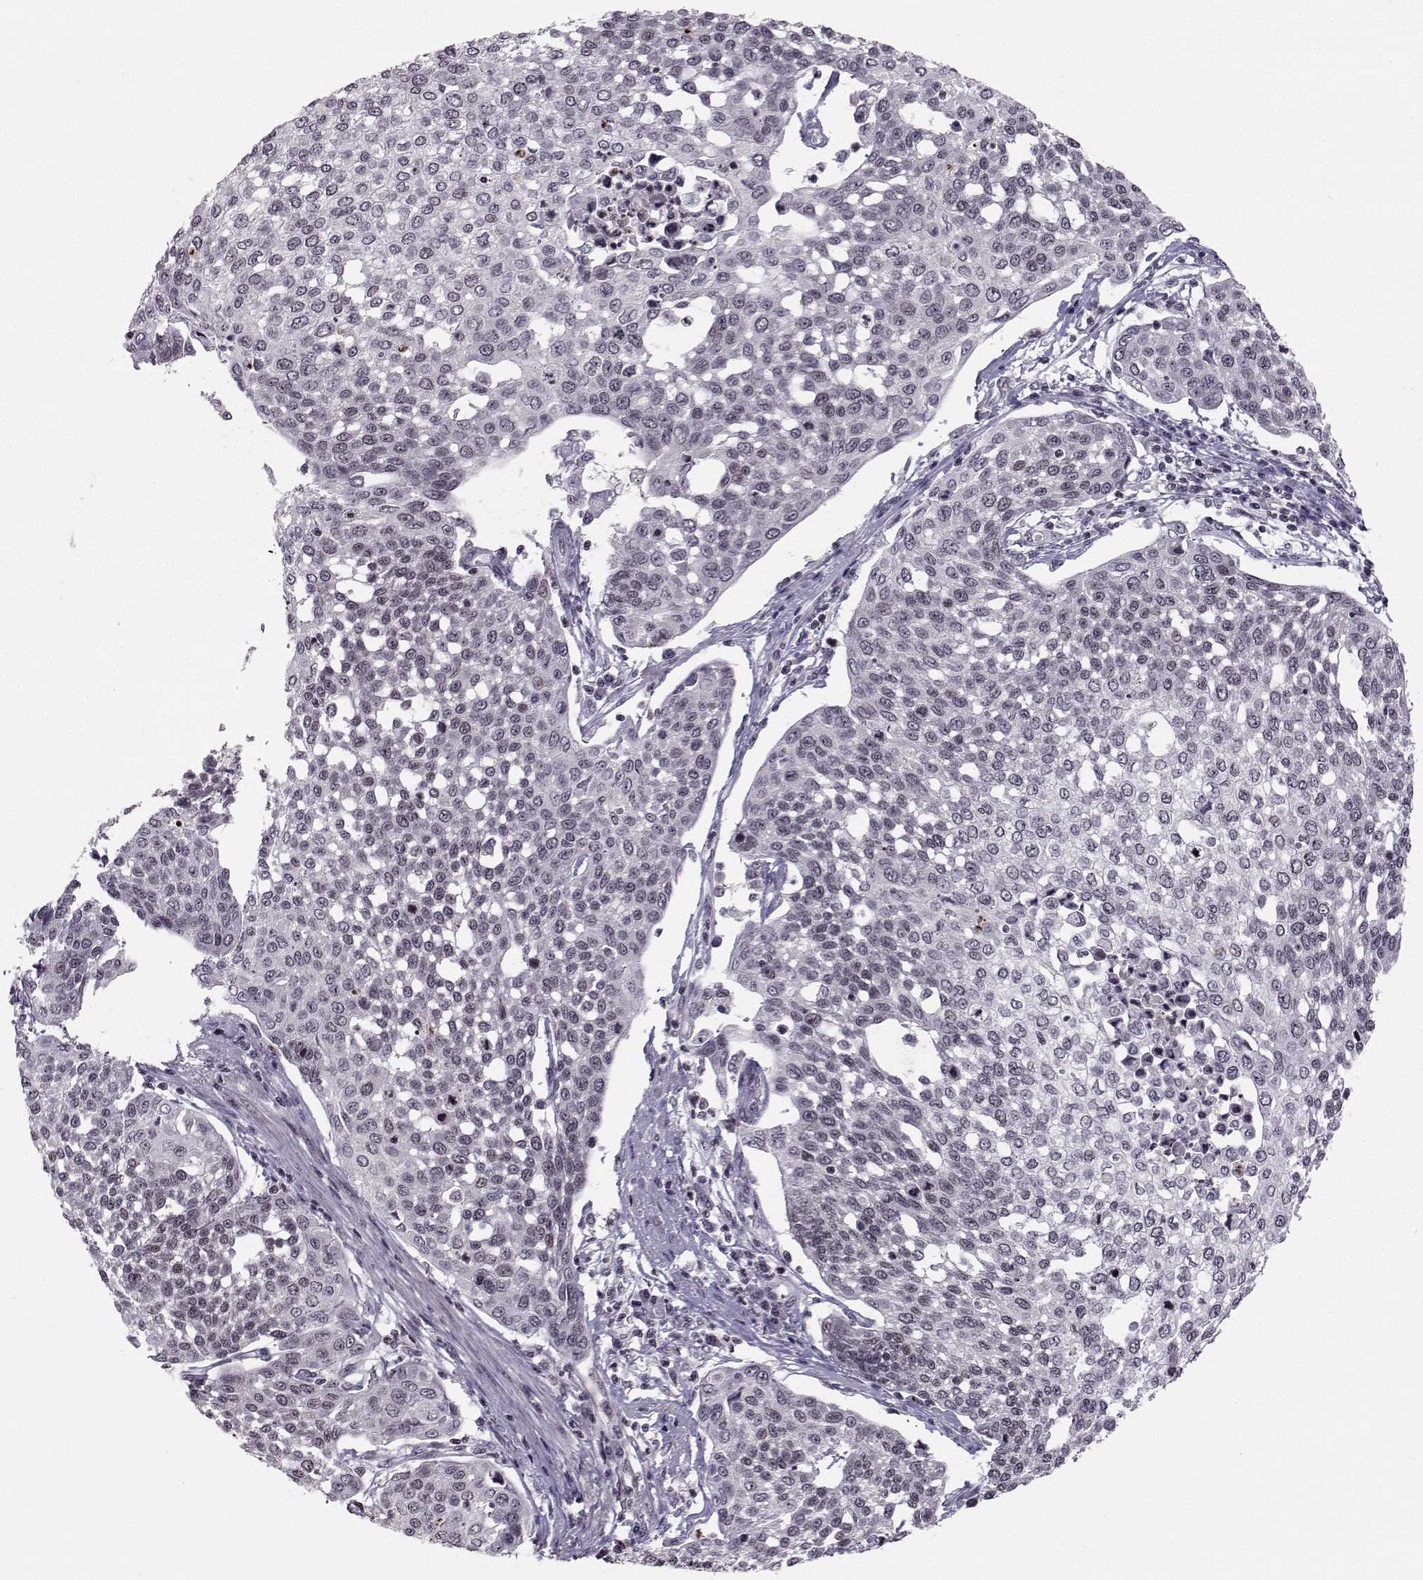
{"staining": {"intensity": "negative", "quantity": "none", "location": "none"}, "tissue": "cervical cancer", "cell_type": "Tumor cells", "image_type": "cancer", "snomed": [{"axis": "morphology", "description": "Squamous cell carcinoma, NOS"}, {"axis": "topography", "description": "Cervix"}], "caption": "This is a histopathology image of IHC staining of cervical cancer, which shows no positivity in tumor cells.", "gene": "MARCHF4", "patient": {"sex": "female", "age": 34}}